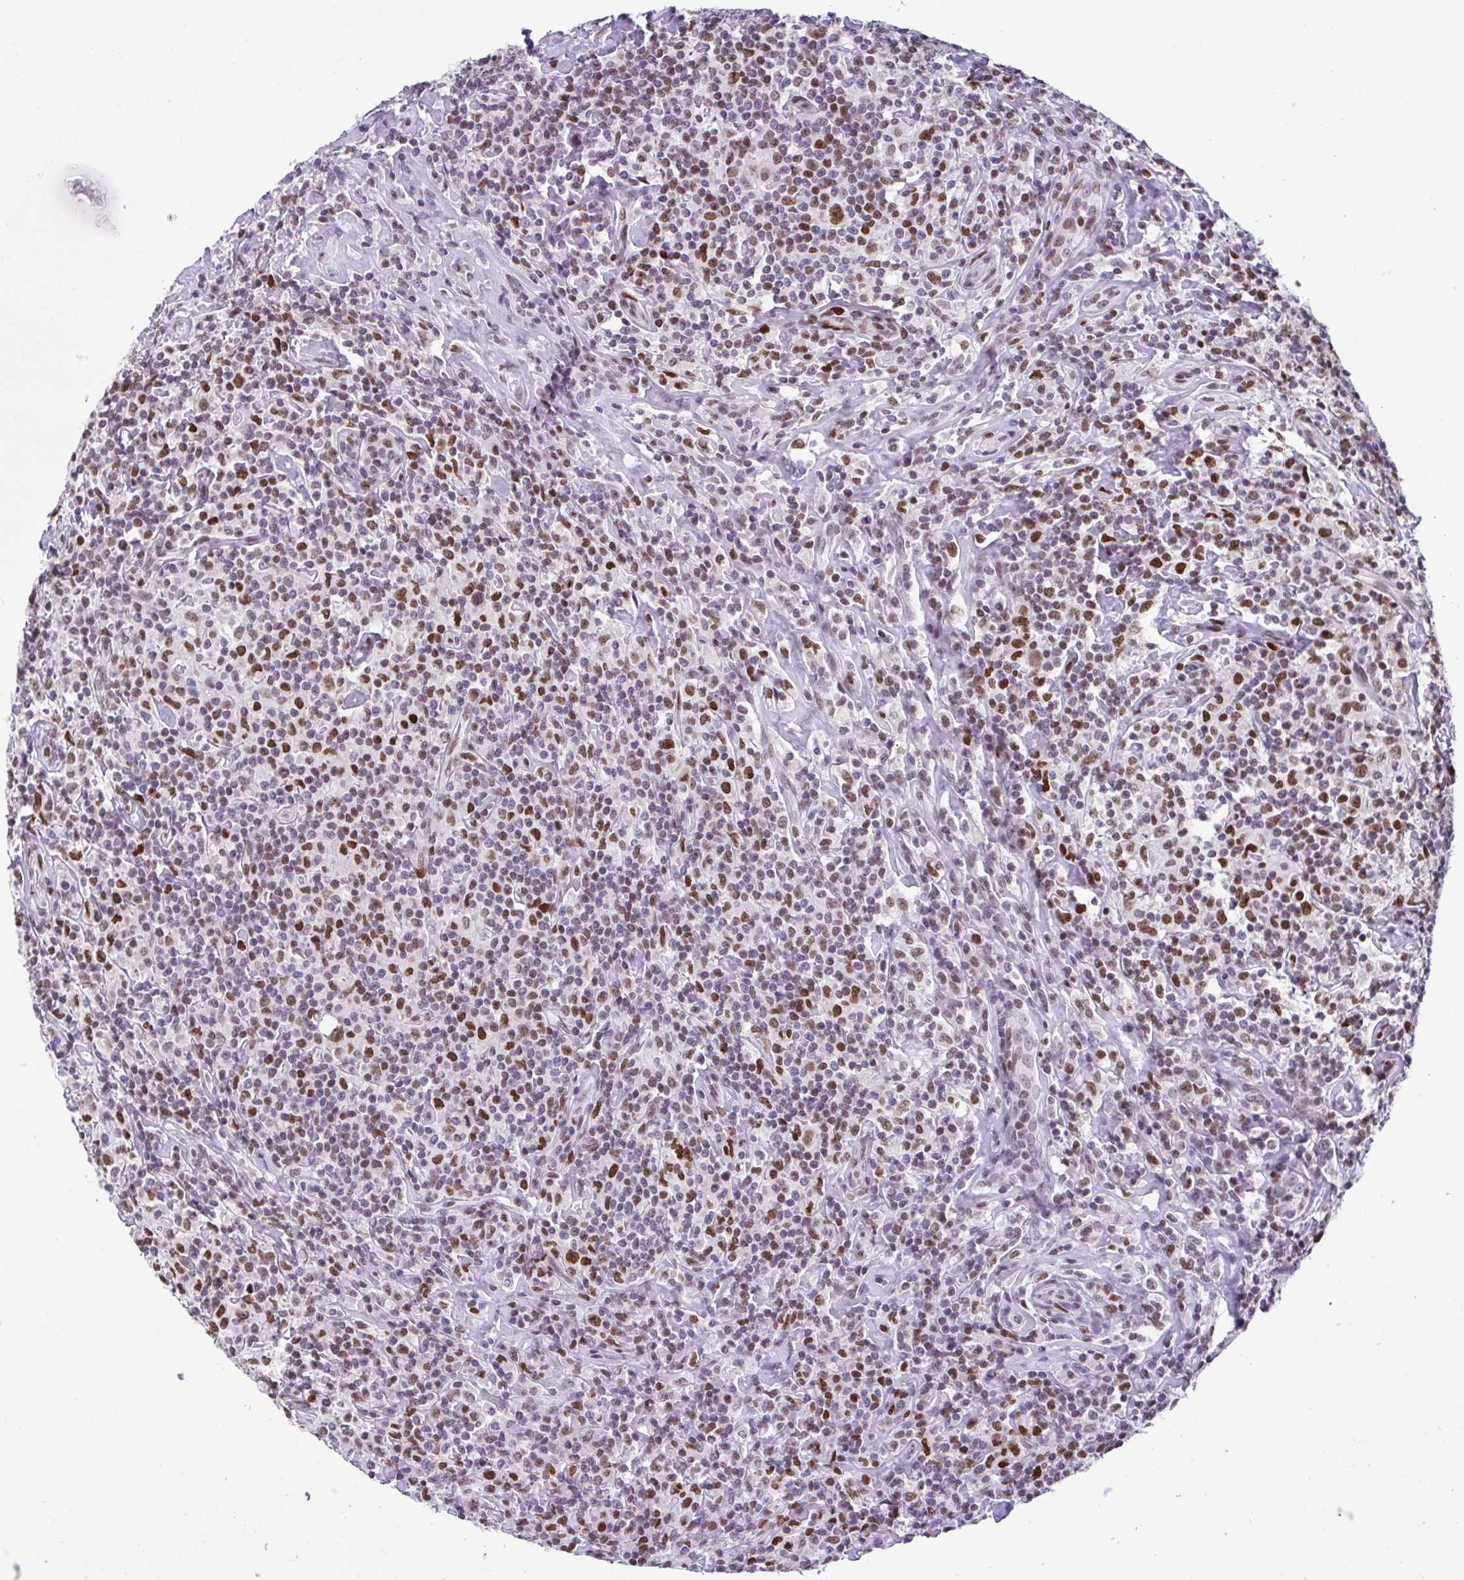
{"staining": {"intensity": "moderate", "quantity": "25%-75%", "location": "nuclear"}, "tissue": "lymphoma", "cell_type": "Tumor cells", "image_type": "cancer", "snomed": [{"axis": "morphology", "description": "Hodgkin's disease, NOS"}, {"axis": "morphology", "description": "Hodgkin's lymphoma, nodular sclerosis"}, {"axis": "topography", "description": "Lymph node"}], "caption": "High-power microscopy captured an immunohistochemistry (IHC) image of lymphoma, revealing moderate nuclear positivity in about 25%-75% of tumor cells.", "gene": "IRF1", "patient": {"sex": "female", "age": 10}}